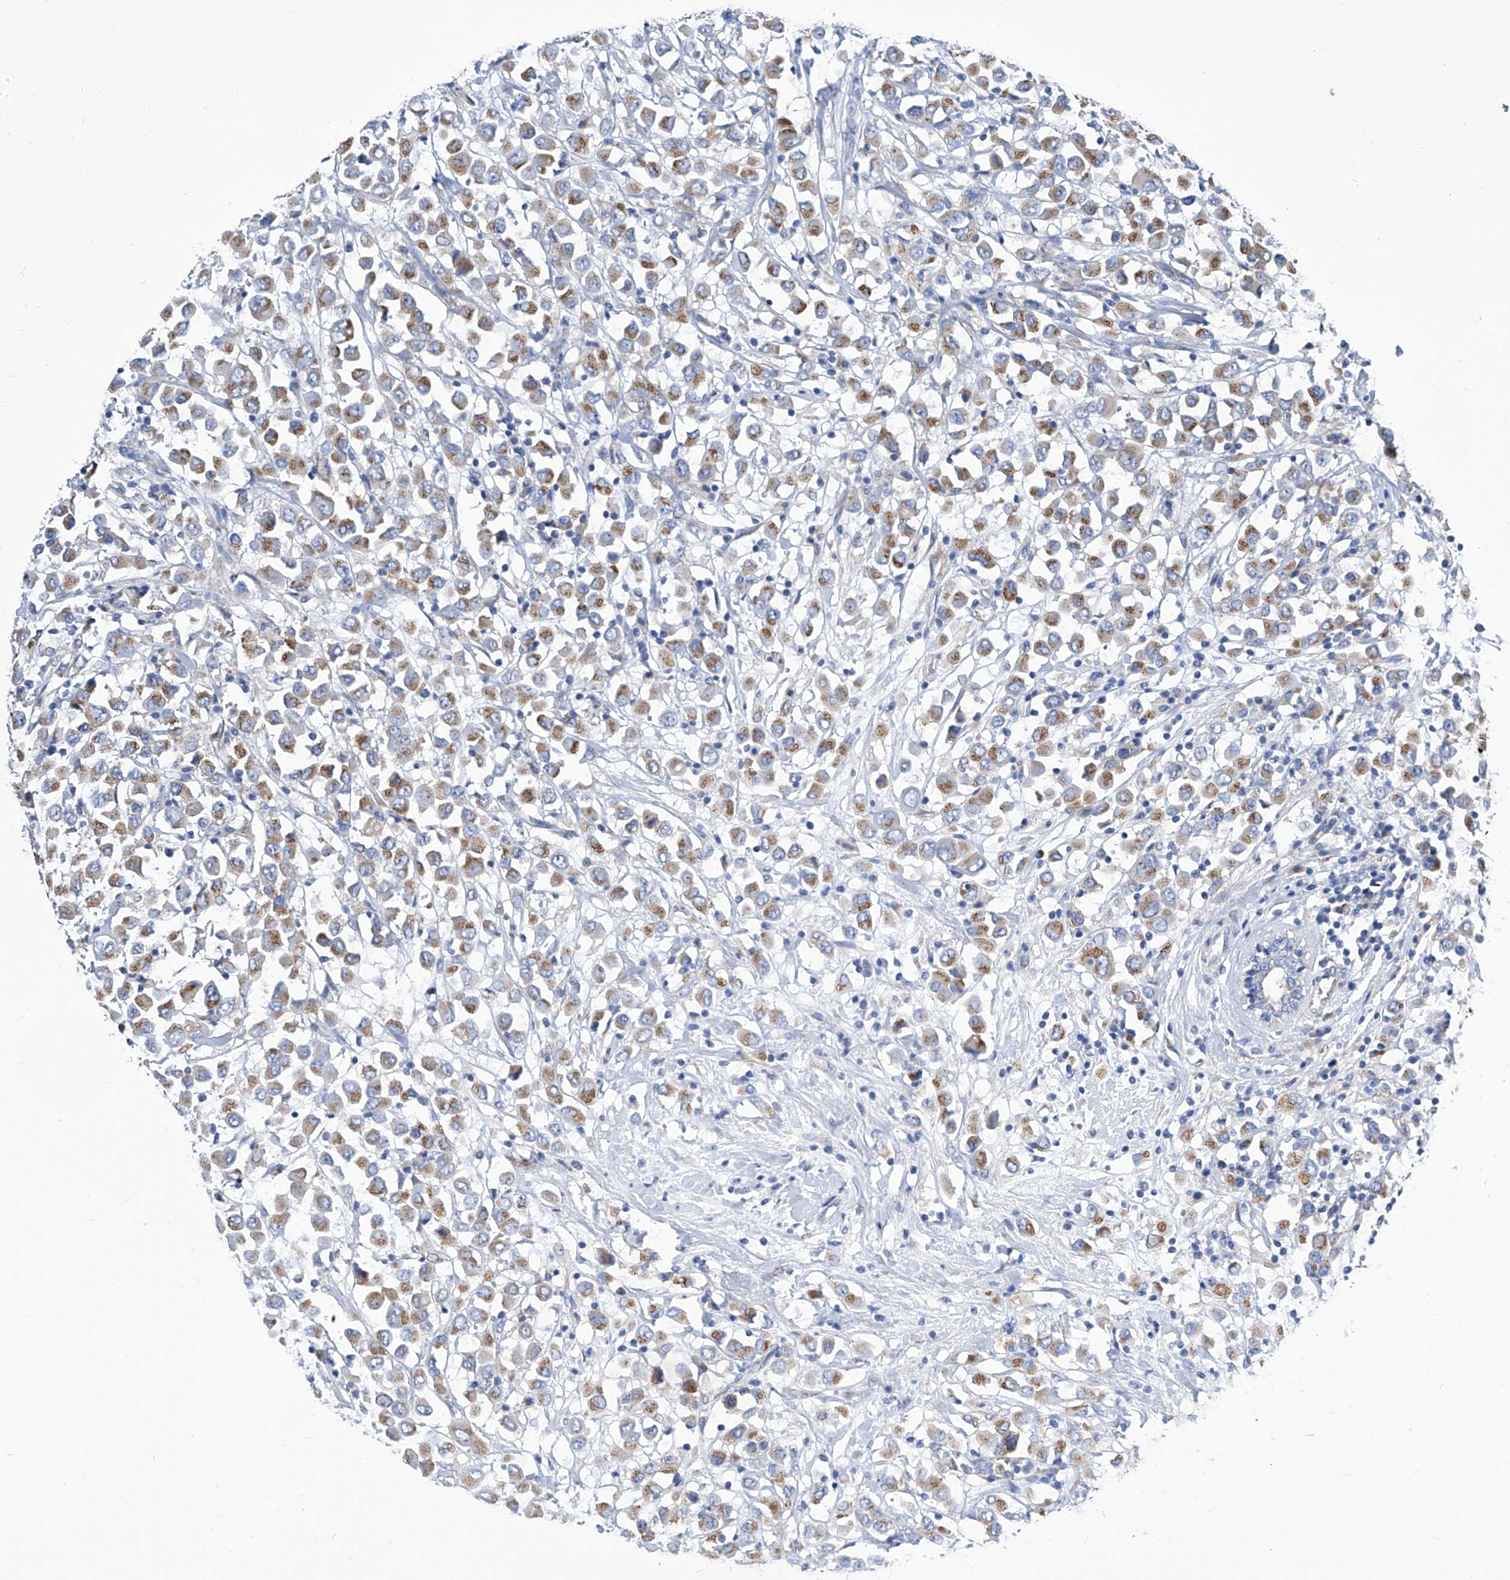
{"staining": {"intensity": "moderate", "quantity": ">75%", "location": "cytoplasmic/membranous"}, "tissue": "breast cancer", "cell_type": "Tumor cells", "image_type": "cancer", "snomed": [{"axis": "morphology", "description": "Duct carcinoma"}, {"axis": "topography", "description": "Breast"}], "caption": "Protein expression analysis of human breast cancer reveals moderate cytoplasmic/membranous staining in approximately >75% of tumor cells.", "gene": "TJAP1", "patient": {"sex": "female", "age": 61}}